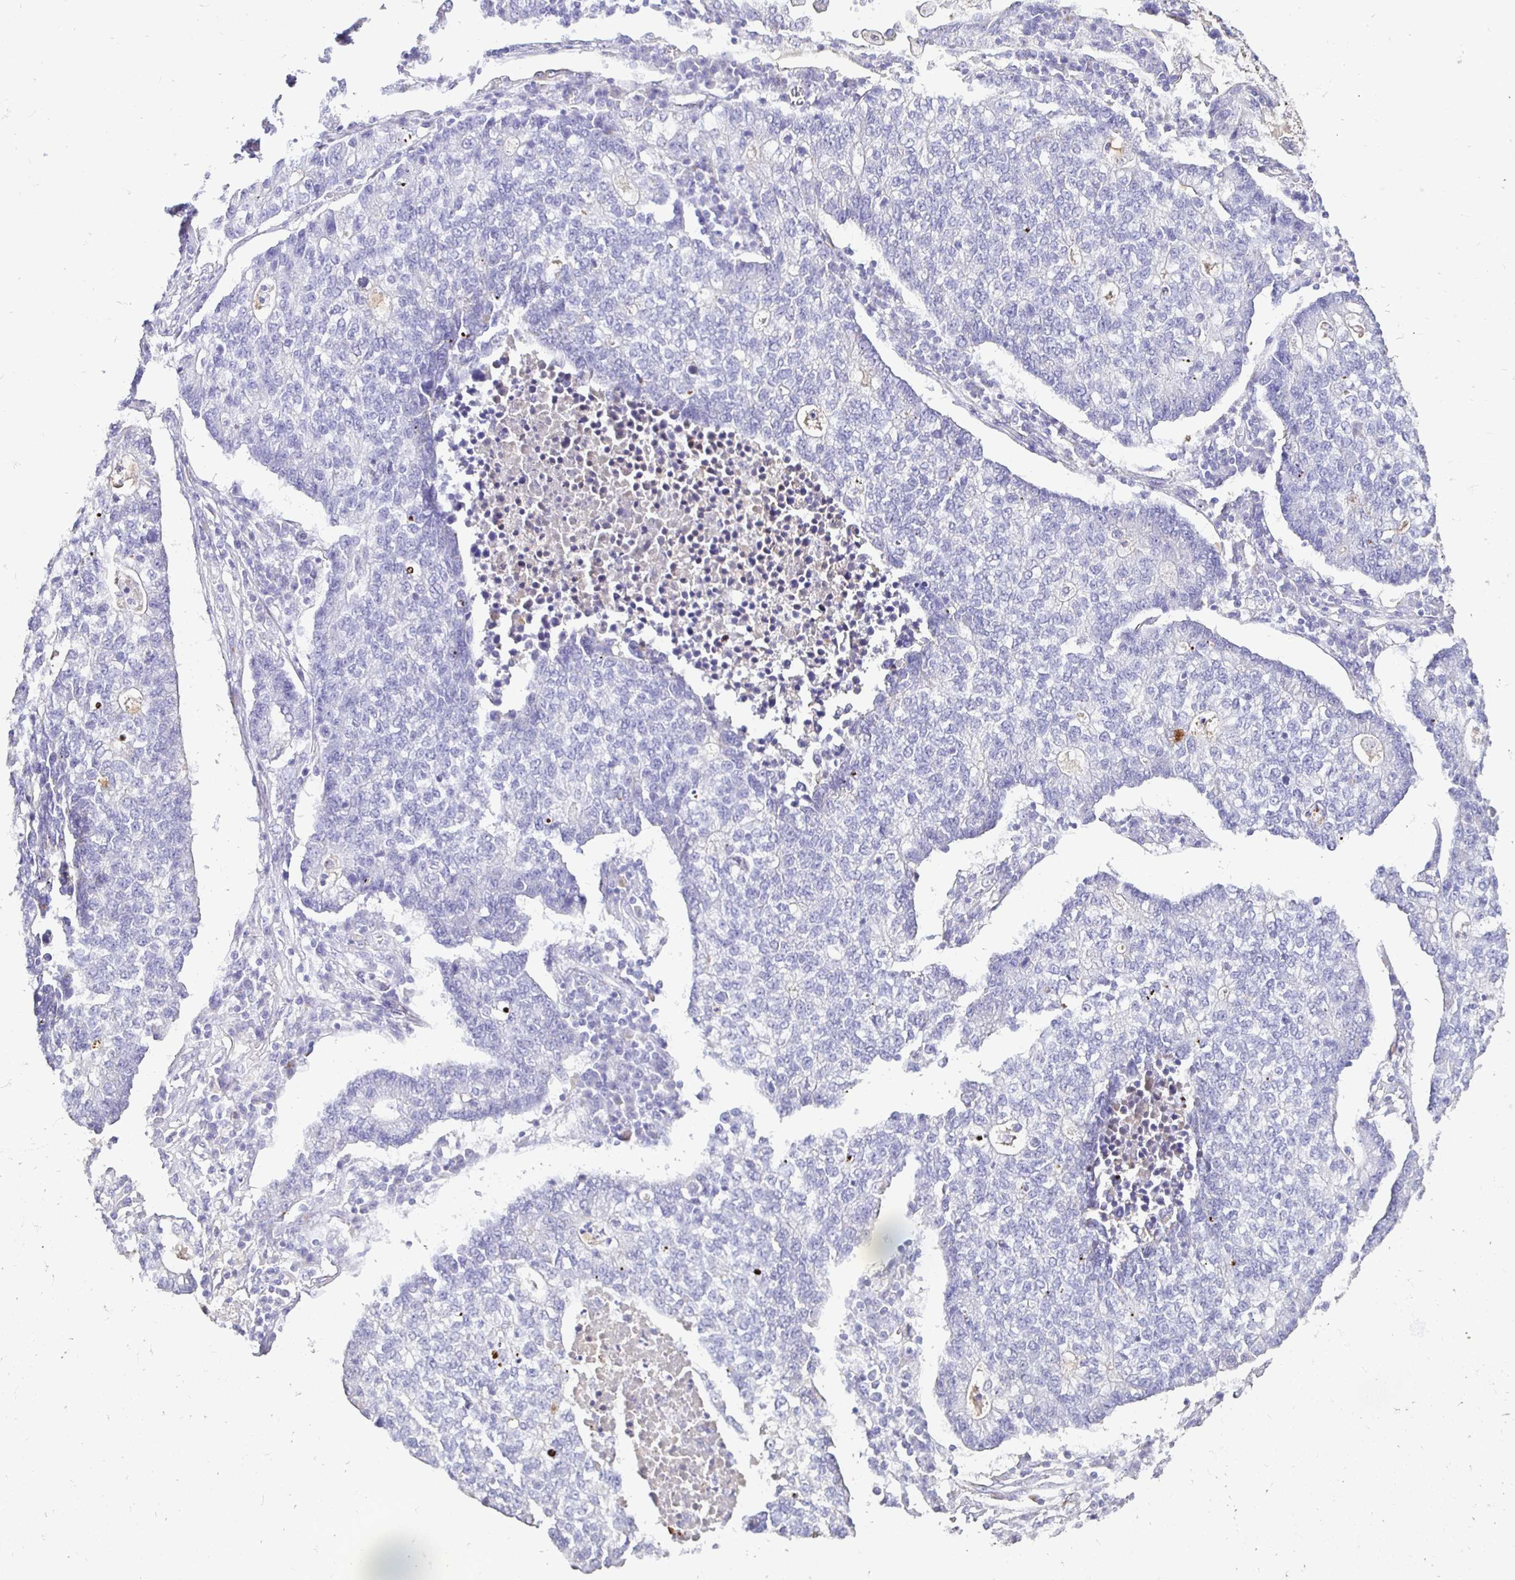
{"staining": {"intensity": "negative", "quantity": "none", "location": "none"}, "tissue": "lung cancer", "cell_type": "Tumor cells", "image_type": "cancer", "snomed": [{"axis": "morphology", "description": "Adenocarcinoma, NOS"}, {"axis": "topography", "description": "Lung"}], "caption": "A high-resolution histopathology image shows immunohistochemistry (IHC) staining of lung adenocarcinoma, which reveals no significant positivity in tumor cells. (Brightfield microscopy of DAB immunohistochemistry (IHC) at high magnification).", "gene": "TAF1D", "patient": {"sex": "male", "age": 57}}